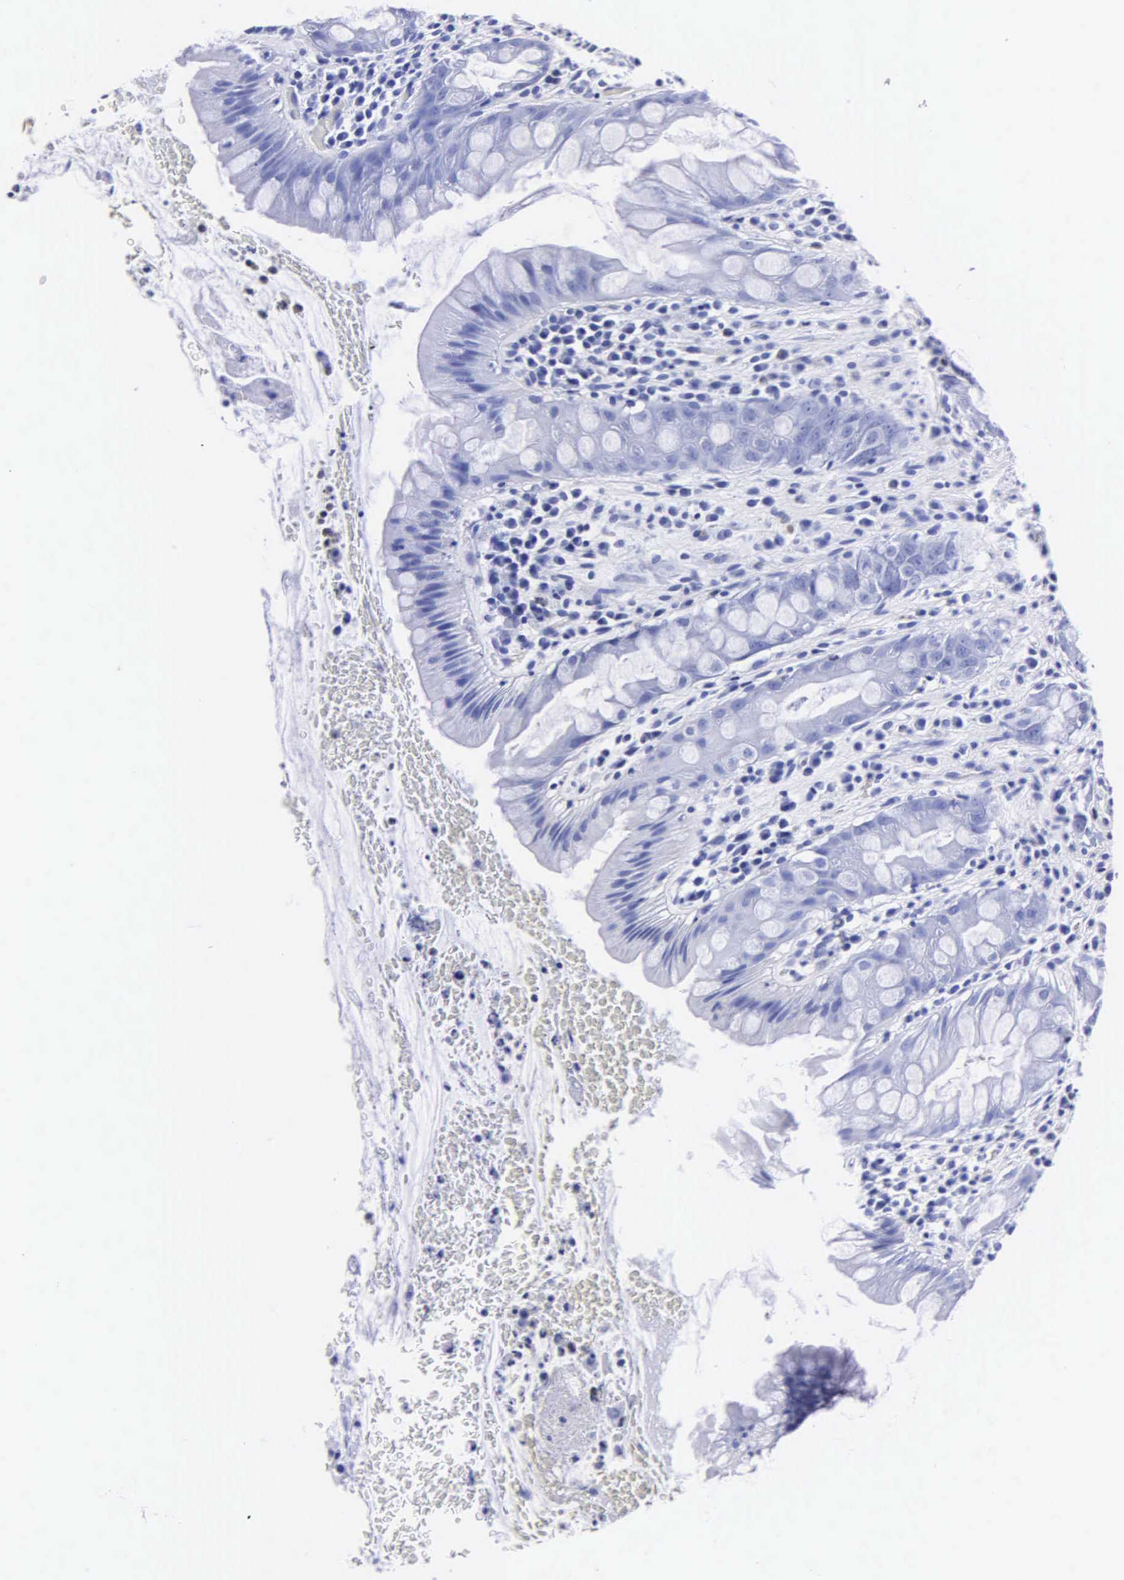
{"staining": {"intensity": "negative", "quantity": "none", "location": "none"}, "tissue": "rectum", "cell_type": "Glandular cells", "image_type": "normal", "snomed": [{"axis": "morphology", "description": "Normal tissue, NOS"}, {"axis": "topography", "description": "Rectum"}], "caption": "Immunohistochemistry (IHC) histopathology image of benign rectum: rectum stained with DAB reveals no significant protein expression in glandular cells. The staining was performed using DAB (3,3'-diaminobenzidine) to visualize the protein expression in brown, while the nuclei were stained in blue with hematoxylin (Magnification: 20x).", "gene": "MB", "patient": {"sex": "male", "age": 65}}